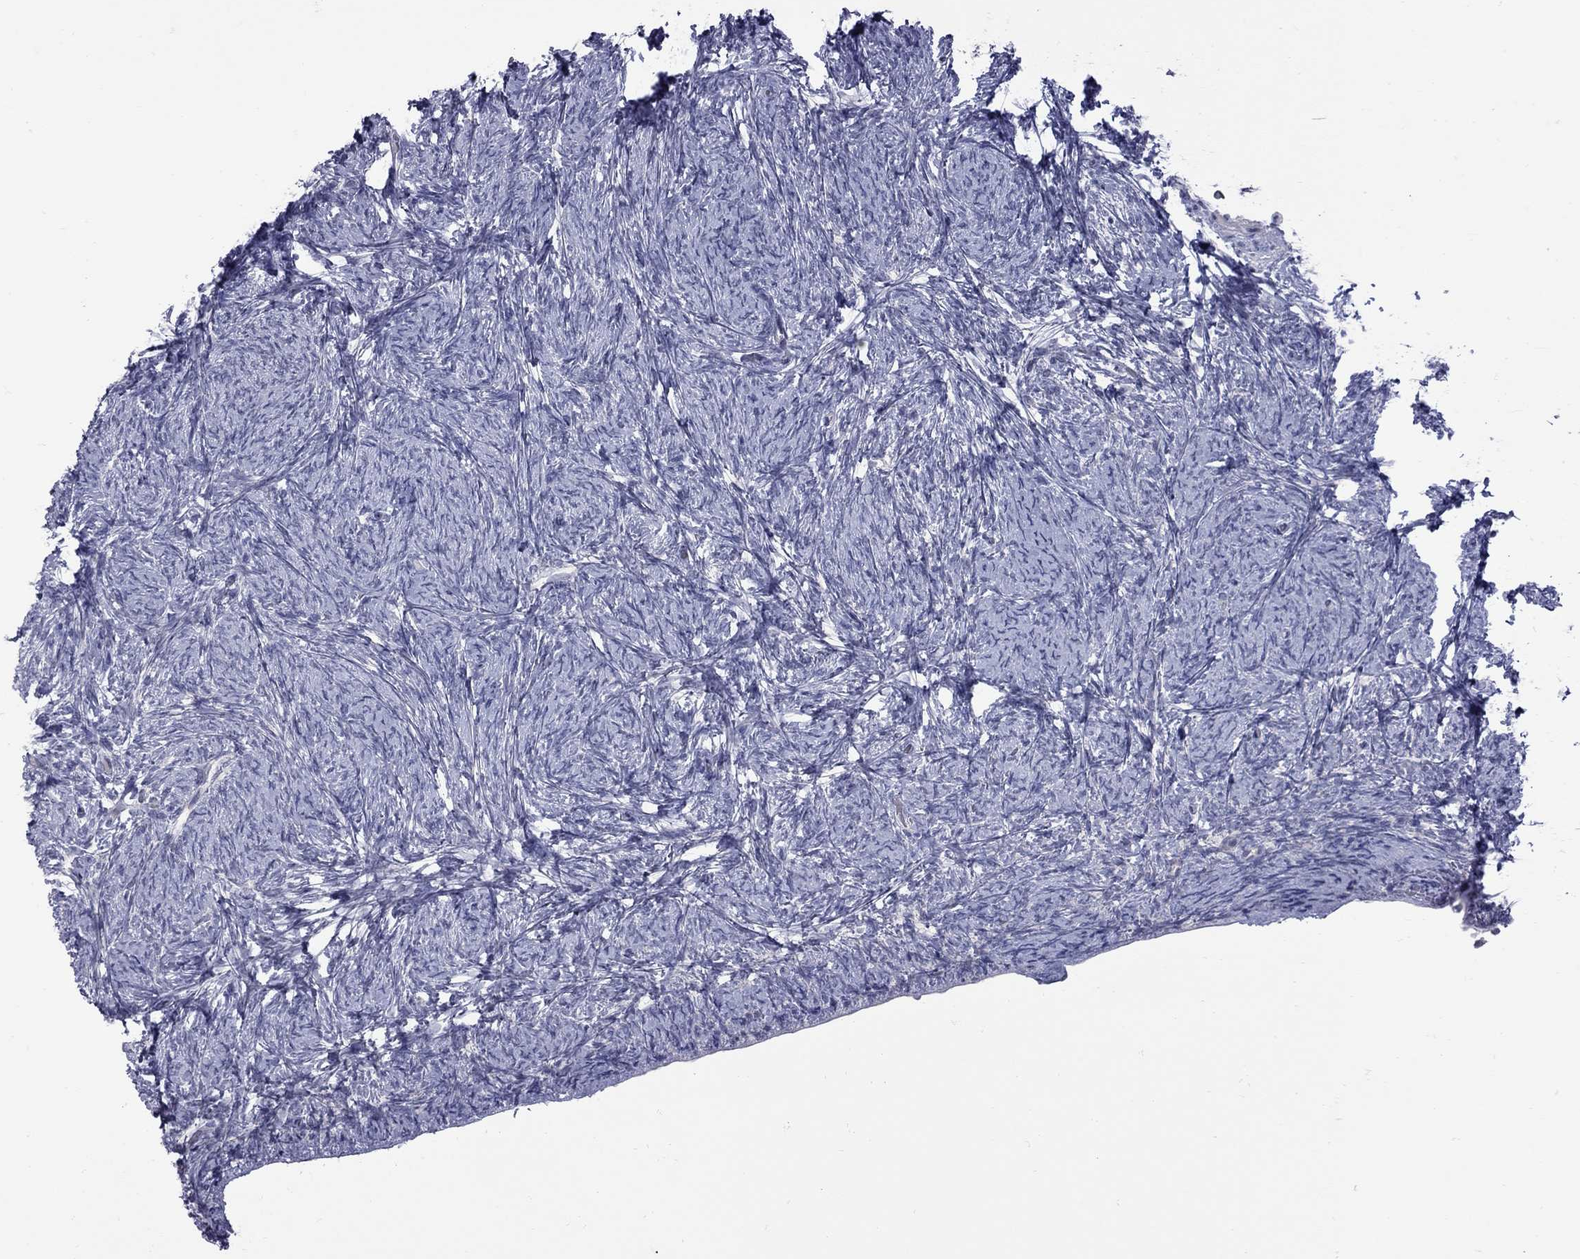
{"staining": {"intensity": "negative", "quantity": "none", "location": "none"}, "tissue": "ovary", "cell_type": "Ovarian stroma cells", "image_type": "normal", "snomed": [{"axis": "morphology", "description": "Normal tissue, NOS"}, {"axis": "topography", "description": "Ovary"}], "caption": "Unremarkable ovary was stained to show a protein in brown. There is no significant positivity in ovarian stroma cells. Nuclei are stained in blue.", "gene": "NRARP", "patient": {"sex": "female", "age": 34}}